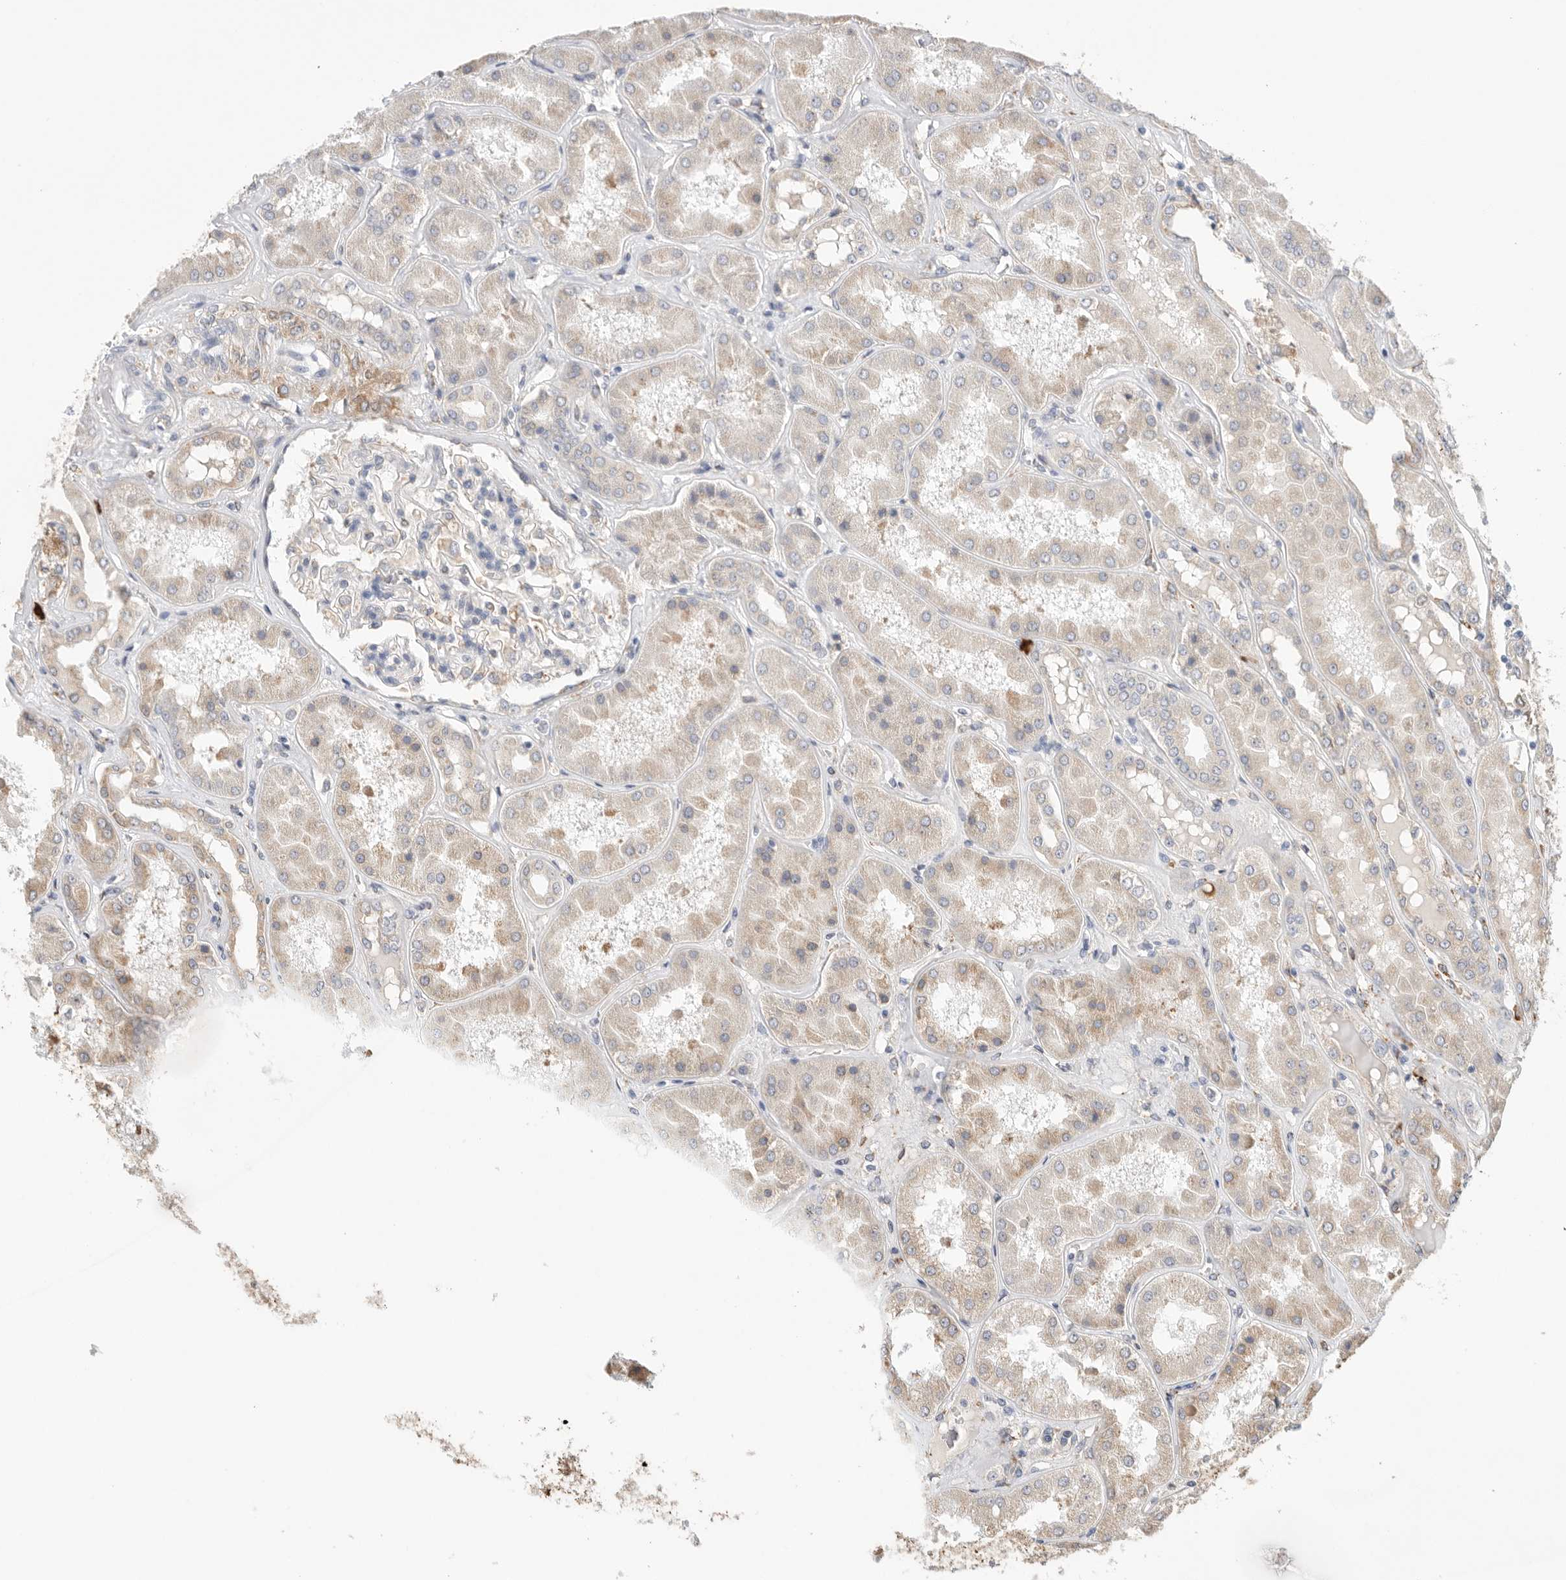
{"staining": {"intensity": "moderate", "quantity": "<25%", "location": "cytoplasmic/membranous"}, "tissue": "kidney", "cell_type": "Cells in glomeruli", "image_type": "normal", "snomed": [{"axis": "morphology", "description": "Normal tissue, NOS"}, {"axis": "topography", "description": "Kidney"}], "caption": "About <25% of cells in glomeruli in benign kidney demonstrate moderate cytoplasmic/membranous protein staining as visualized by brown immunohistochemical staining.", "gene": "BLOC1S5", "patient": {"sex": "female", "age": 56}}